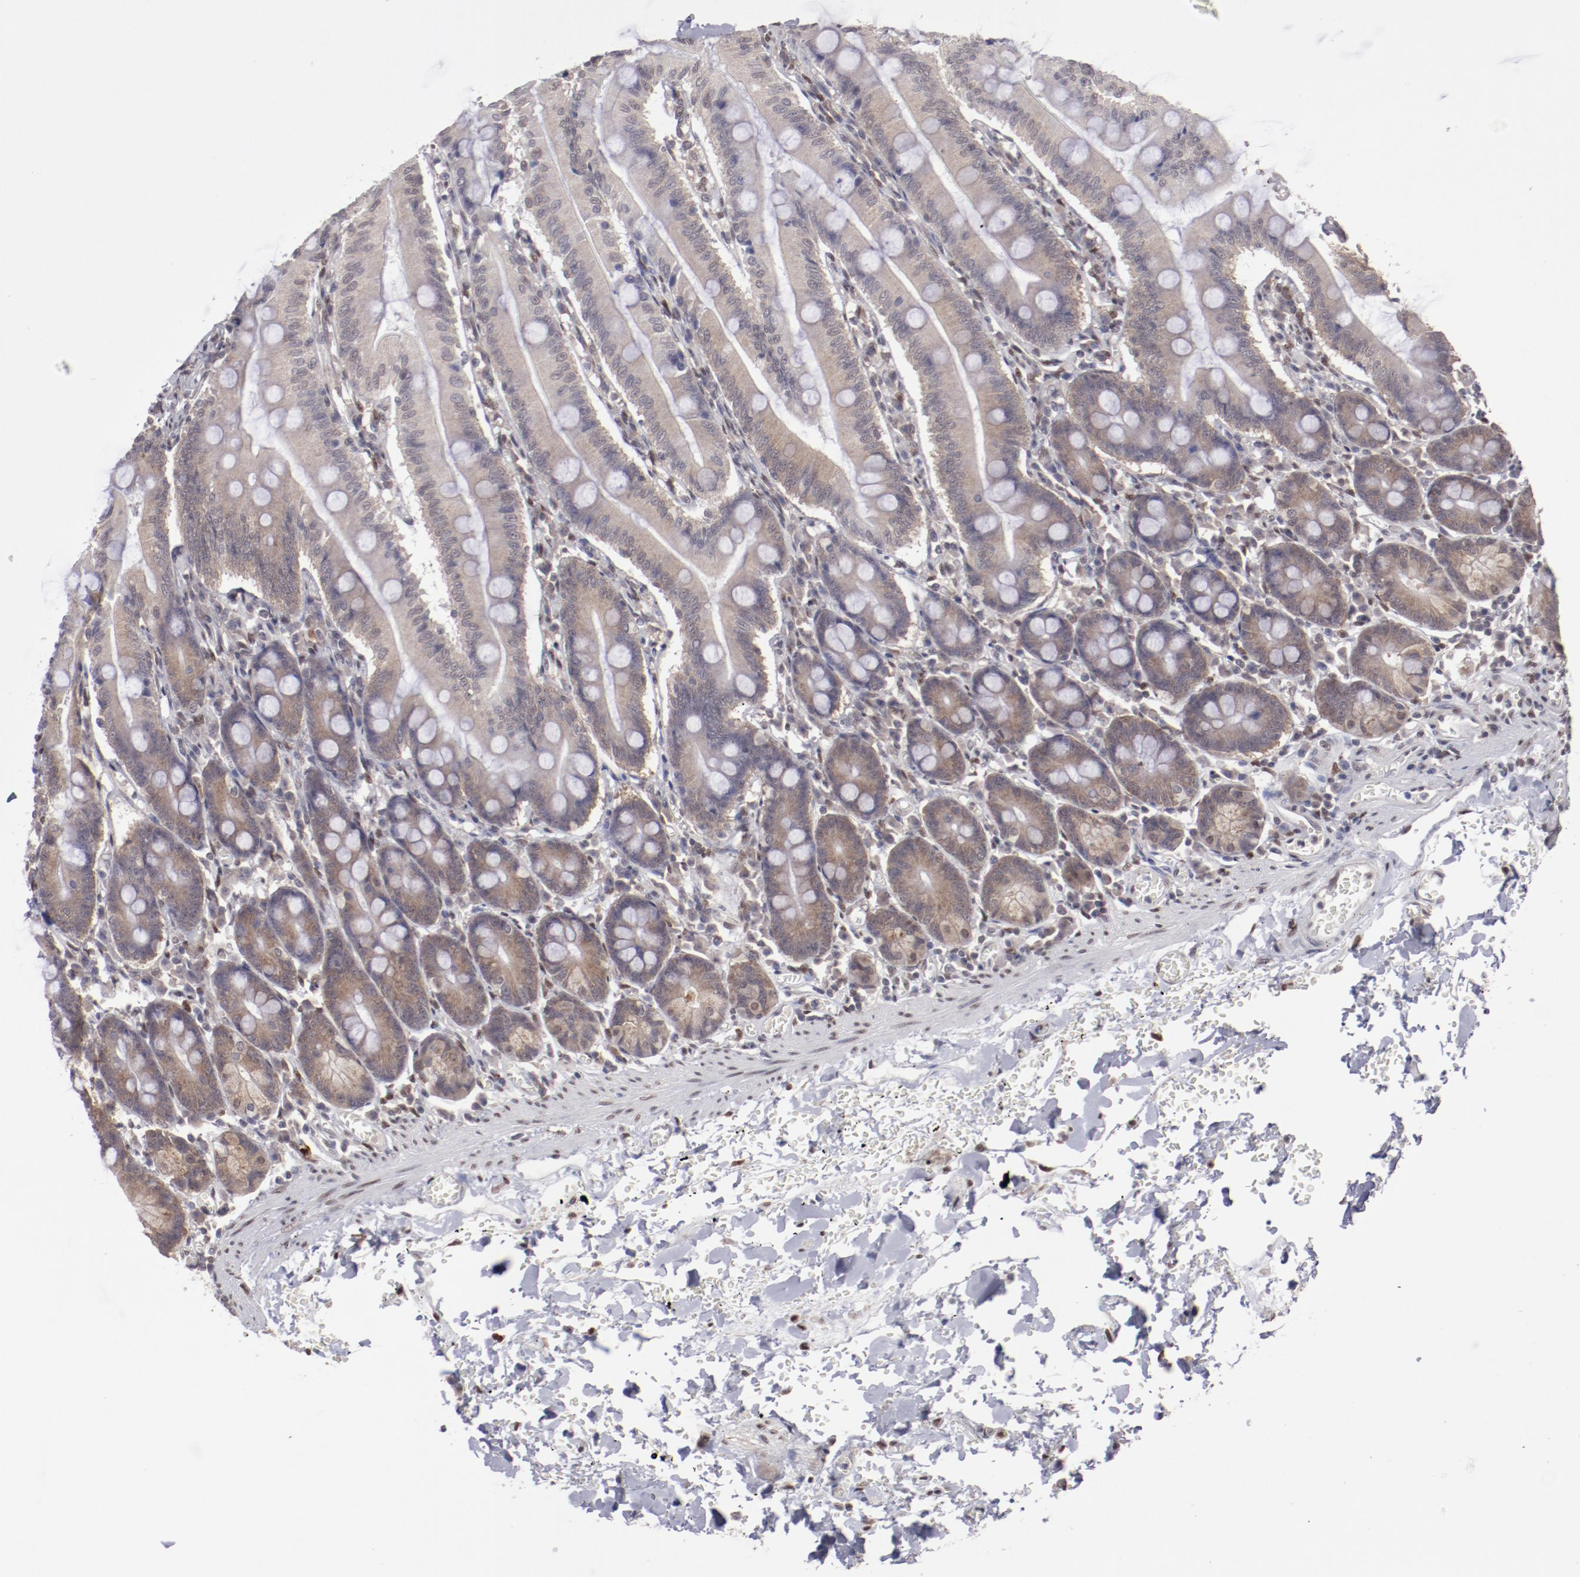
{"staining": {"intensity": "weak", "quantity": ">75%", "location": "cytoplasmic/membranous"}, "tissue": "small intestine", "cell_type": "Glandular cells", "image_type": "normal", "snomed": [{"axis": "morphology", "description": "Normal tissue, NOS"}, {"axis": "topography", "description": "Small intestine"}], "caption": "This image reveals IHC staining of normal small intestine, with low weak cytoplasmic/membranous expression in about >75% of glandular cells.", "gene": "ARNT", "patient": {"sex": "male", "age": 71}}